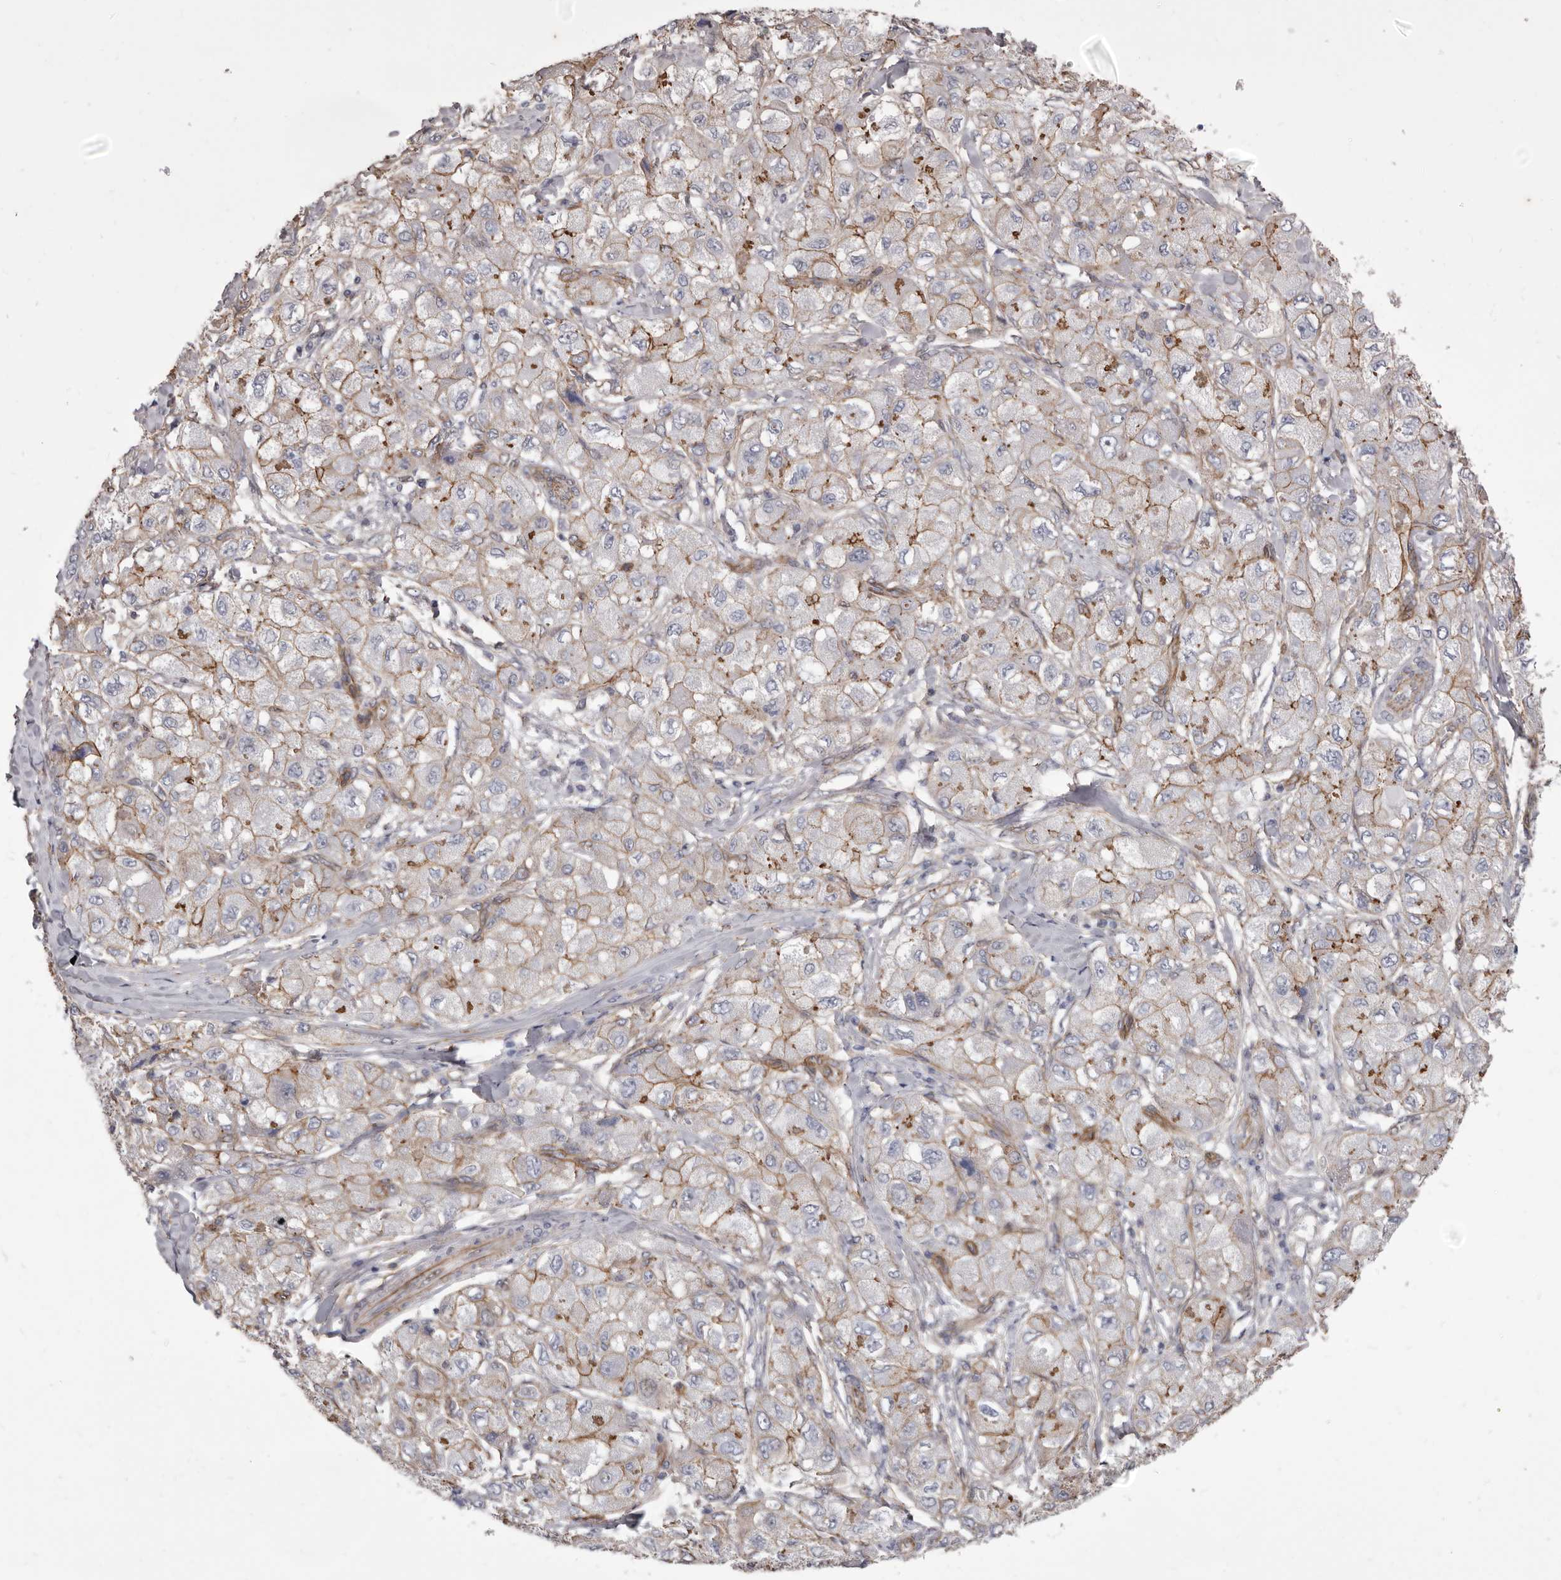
{"staining": {"intensity": "moderate", "quantity": "25%-75%", "location": "cytoplasmic/membranous"}, "tissue": "liver cancer", "cell_type": "Tumor cells", "image_type": "cancer", "snomed": [{"axis": "morphology", "description": "Carcinoma, Hepatocellular, NOS"}, {"axis": "topography", "description": "Liver"}], "caption": "Immunohistochemical staining of liver hepatocellular carcinoma exhibits medium levels of moderate cytoplasmic/membranous staining in approximately 25%-75% of tumor cells. Ihc stains the protein in brown and the nuclei are stained blue.", "gene": "P2RX6", "patient": {"sex": "male", "age": 80}}